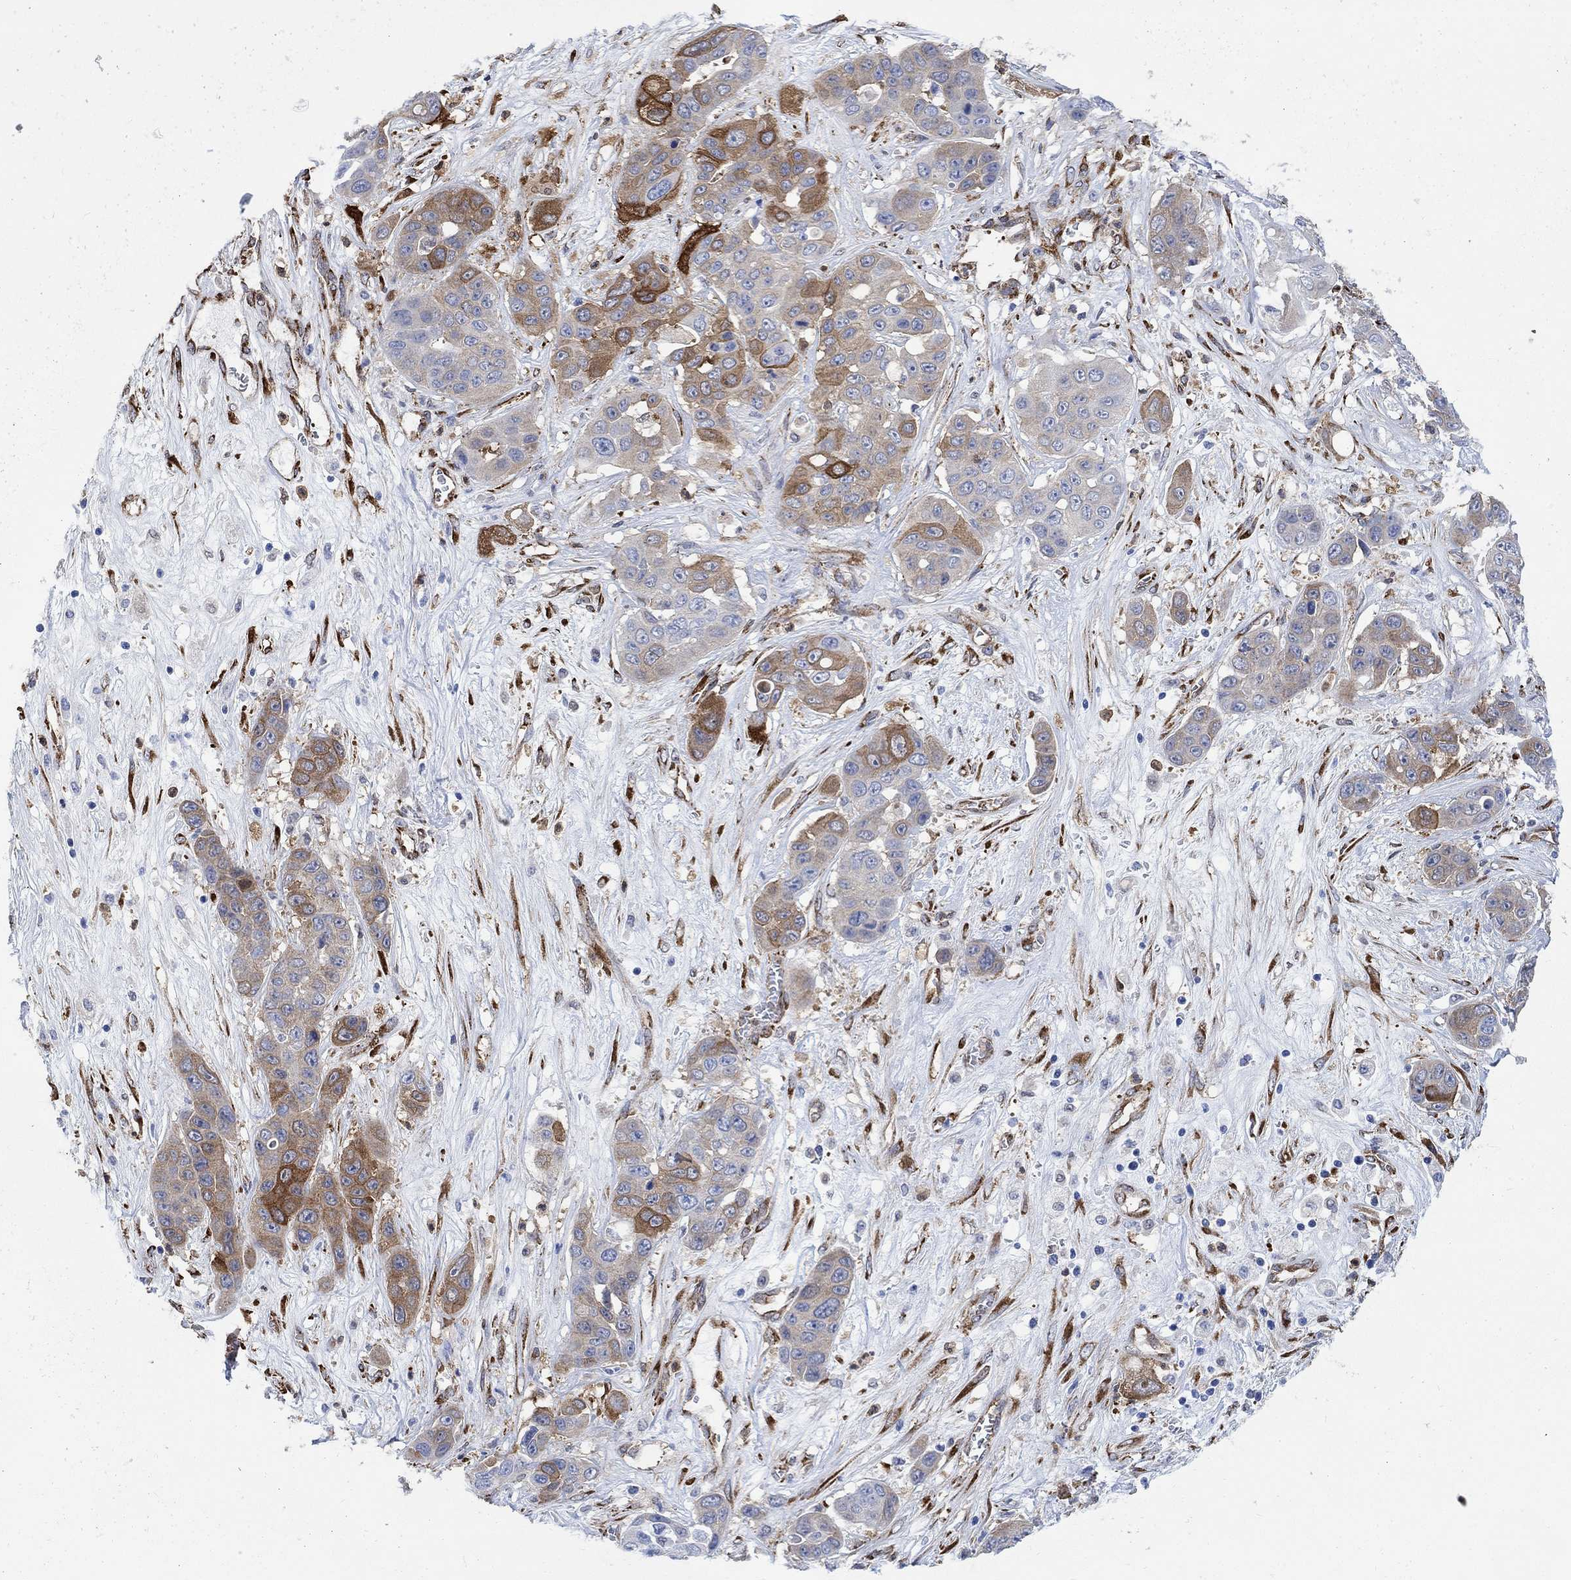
{"staining": {"intensity": "strong", "quantity": "<25%", "location": "cytoplasmic/membranous"}, "tissue": "liver cancer", "cell_type": "Tumor cells", "image_type": "cancer", "snomed": [{"axis": "morphology", "description": "Cholangiocarcinoma"}, {"axis": "topography", "description": "Liver"}], "caption": "Protein expression by immunohistochemistry (IHC) demonstrates strong cytoplasmic/membranous positivity in about <25% of tumor cells in liver cancer. The protein is stained brown, and the nuclei are stained in blue (DAB IHC with brightfield microscopy, high magnification).", "gene": "TGM2", "patient": {"sex": "female", "age": 52}}